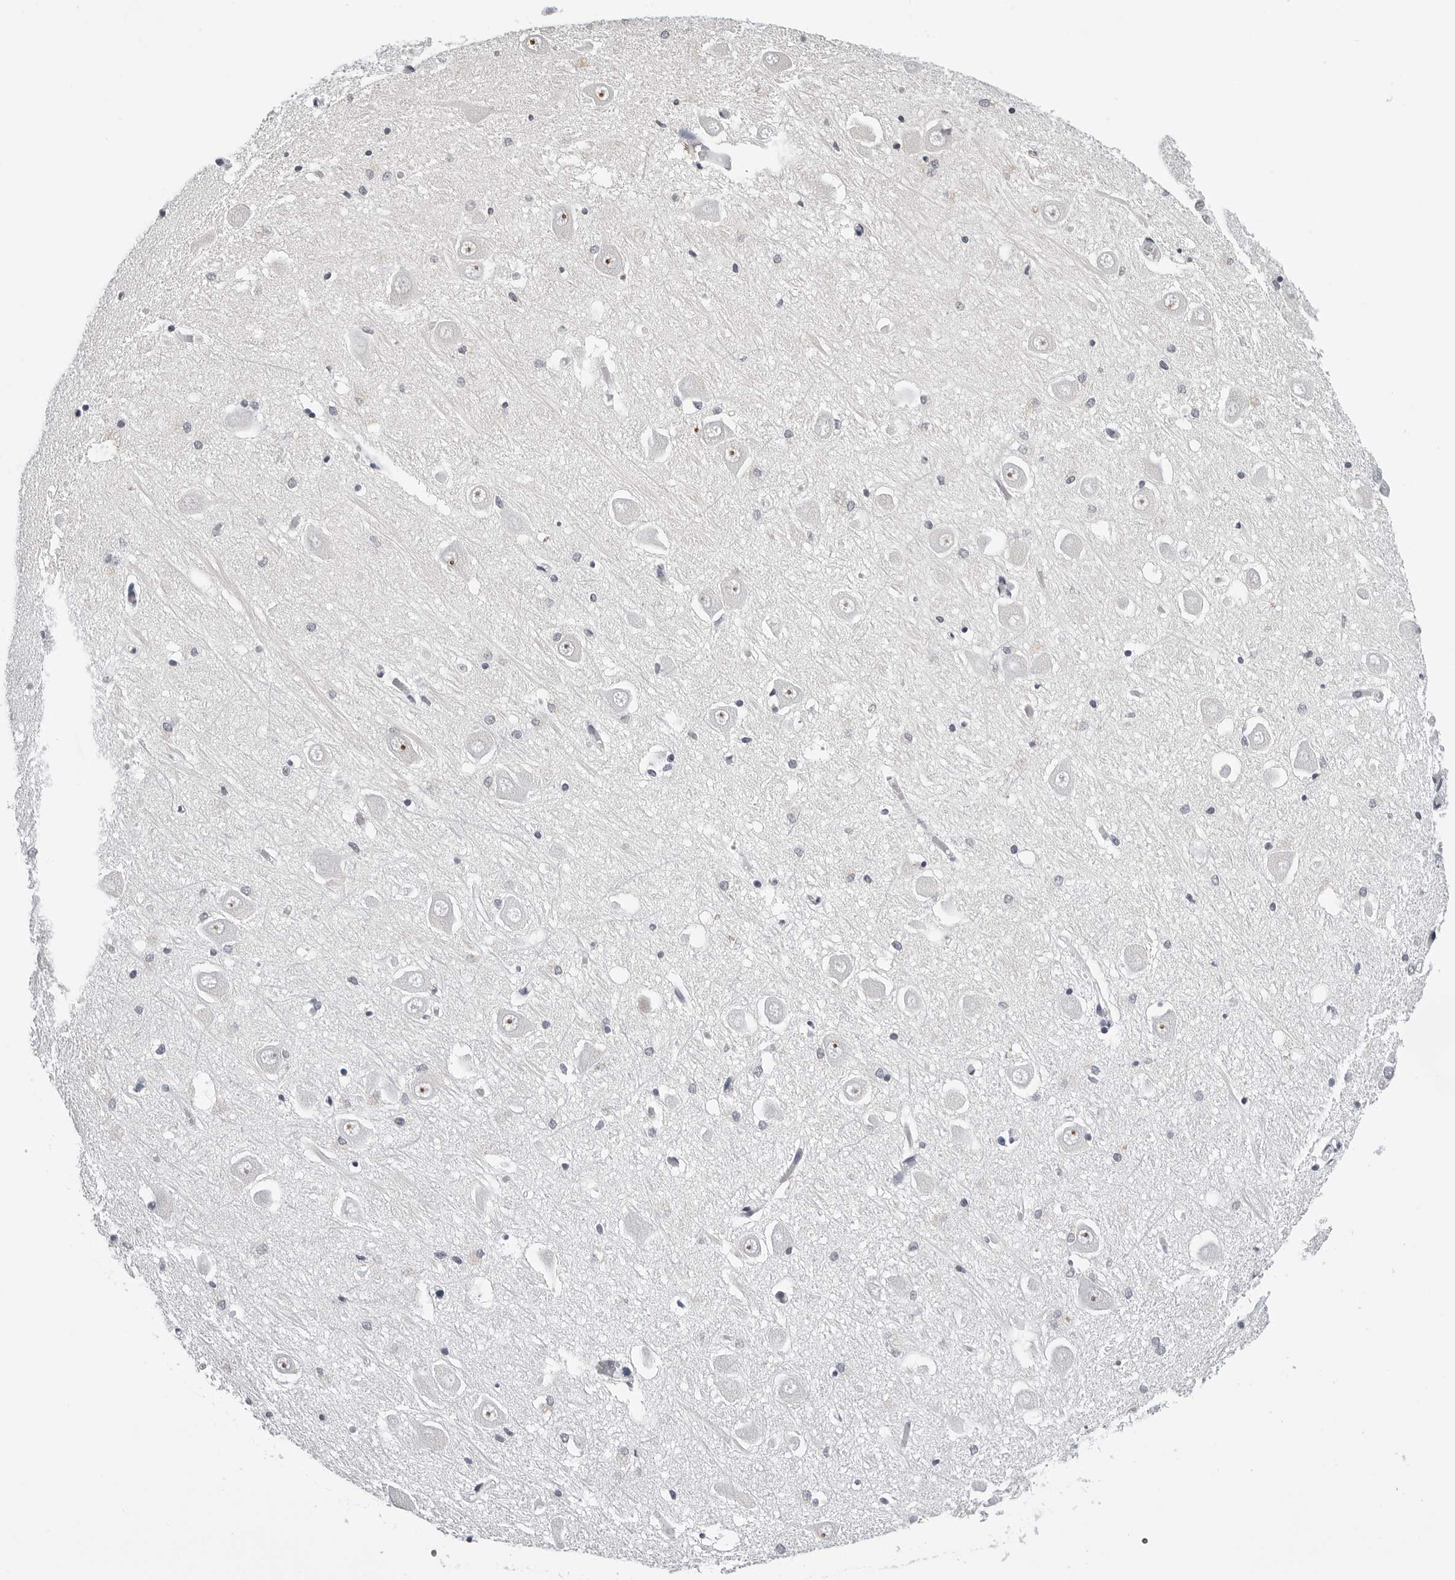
{"staining": {"intensity": "negative", "quantity": "none", "location": "none"}, "tissue": "hippocampus", "cell_type": "Glial cells", "image_type": "normal", "snomed": [{"axis": "morphology", "description": "Normal tissue, NOS"}, {"axis": "topography", "description": "Hippocampus"}], "caption": "Photomicrograph shows no significant protein positivity in glial cells of unremarkable hippocampus. The staining is performed using DAB (3,3'-diaminobenzidine) brown chromogen with nuclei counter-stained in using hematoxylin.", "gene": "GNL2", "patient": {"sex": "male", "age": 70}}